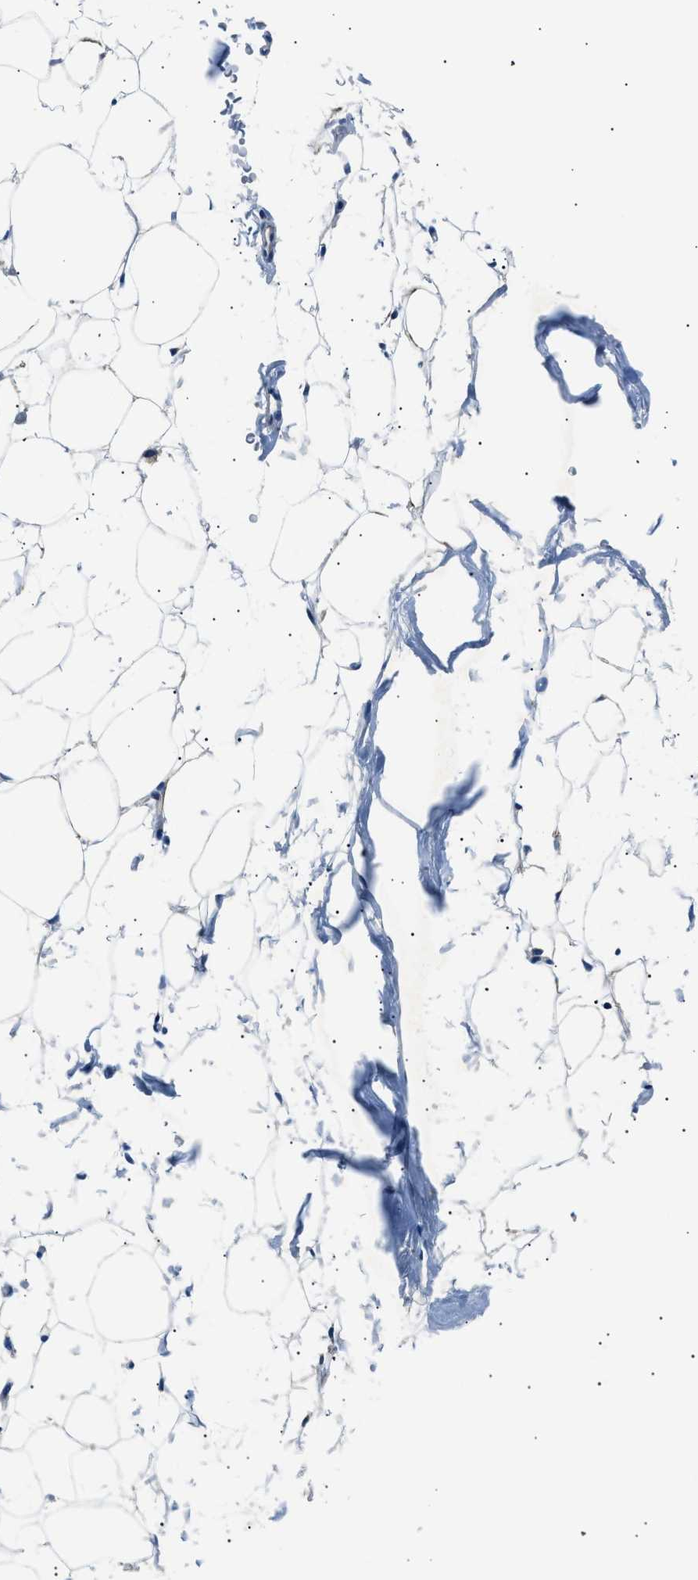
{"staining": {"intensity": "negative", "quantity": "none", "location": "none"}, "tissue": "adipose tissue", "cell_type": "Adipocytes", "image_type": "normal", "snomed": [{"axis": "morphology", "description": "Normal tissue, NOS"}, {"axis": "topography", "description": "Breast"}, {"axis": "topography", "description": "Soft tissue"}], "caption": "Adipocytes are negative for brown protein staining in benign adipose tissue.", "gene": "LRRC37B", "patient": {"sex": "female", "age": 75}}